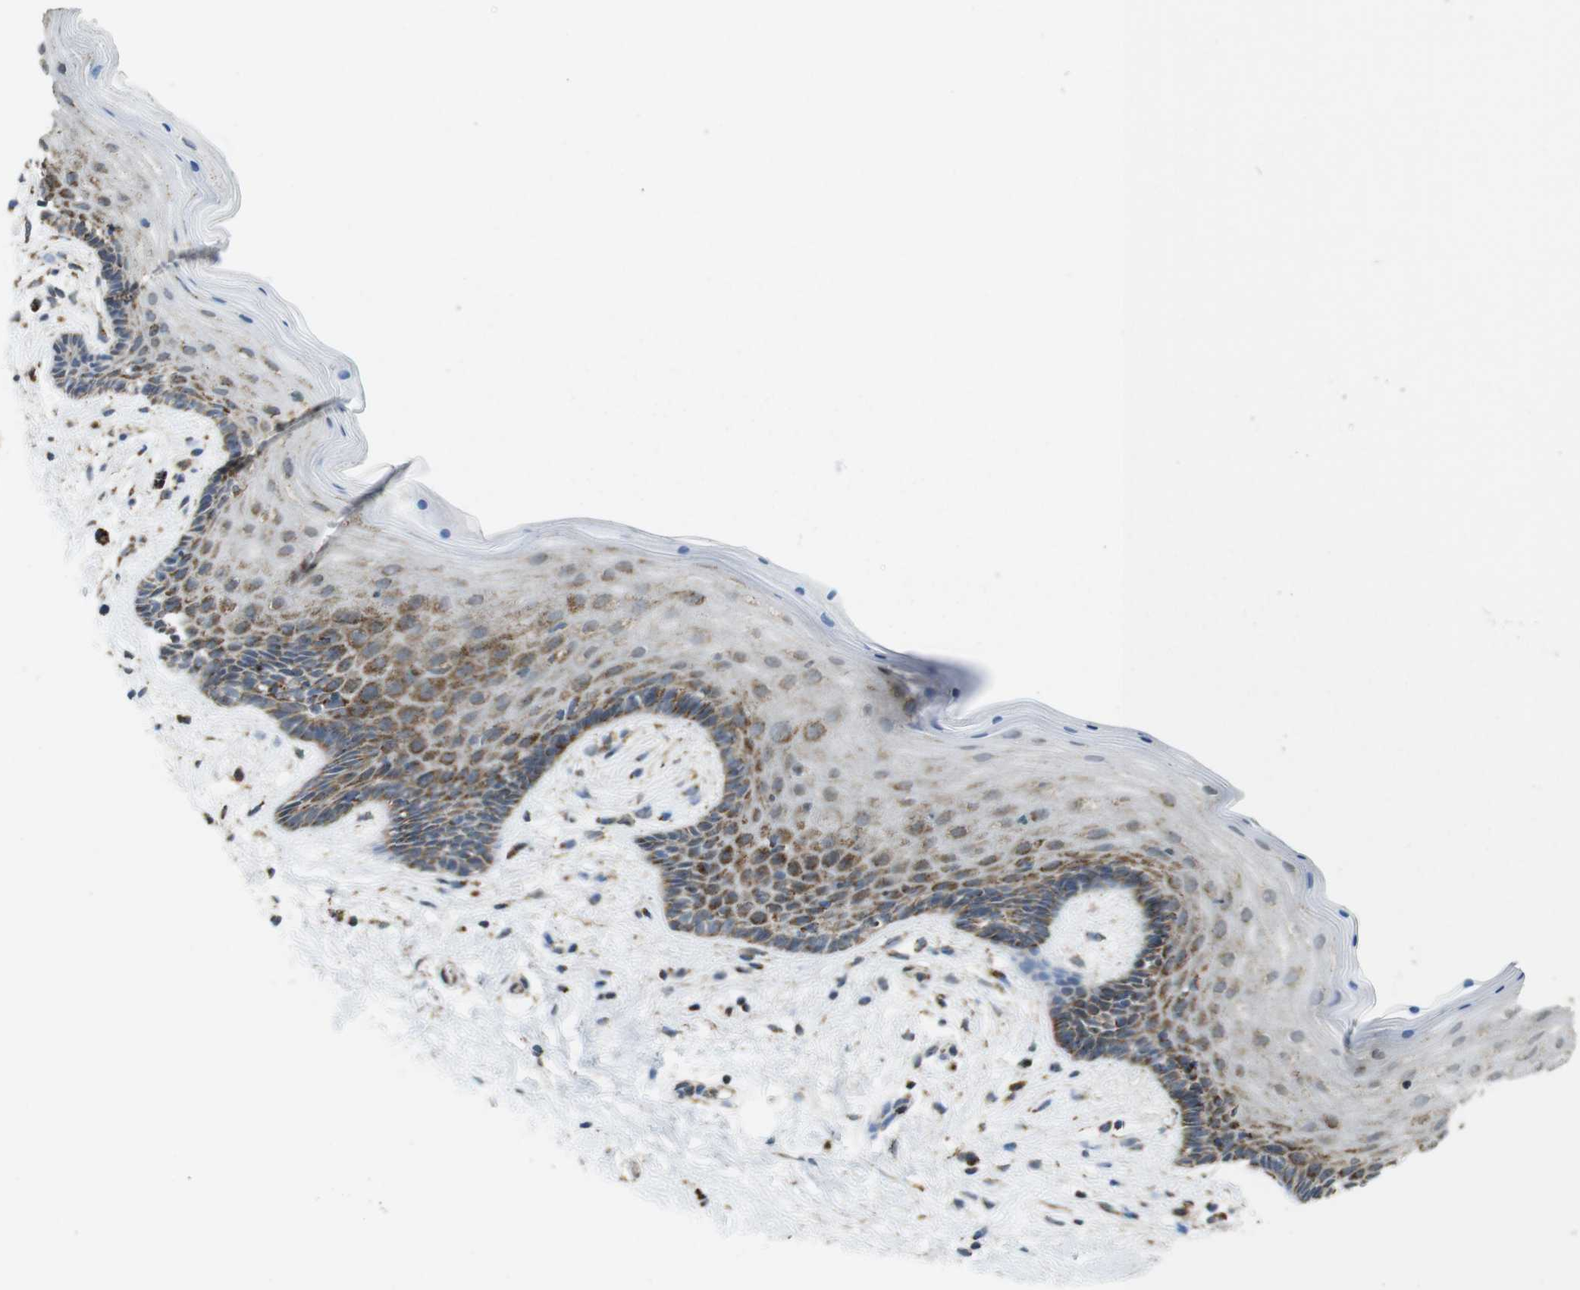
{"staining": {"intensity": "moderate", "quantity": "25%-75%", "location": "cytoplasmic/membranous"}, "tissue": "vagina", "cell_type": "Squamous epithelial cells", "image_type": "normal", "snomed": [{"axis": "morphology", "description": "Normal tissue, NOS"}, {"axis": "topography", "description": "Vagina"}], "caption": "IHC micrograph of normal vagina: human vagina stained using IHC shows medium levels of moderate protein expression localized specifically in the cytoplasmic/membranous of squamous epithelial cells, appearing as a cytoplasmic/membranous brown color.", "gene": "CALHM2", "patient": {"sex": "female", "age": 44}}